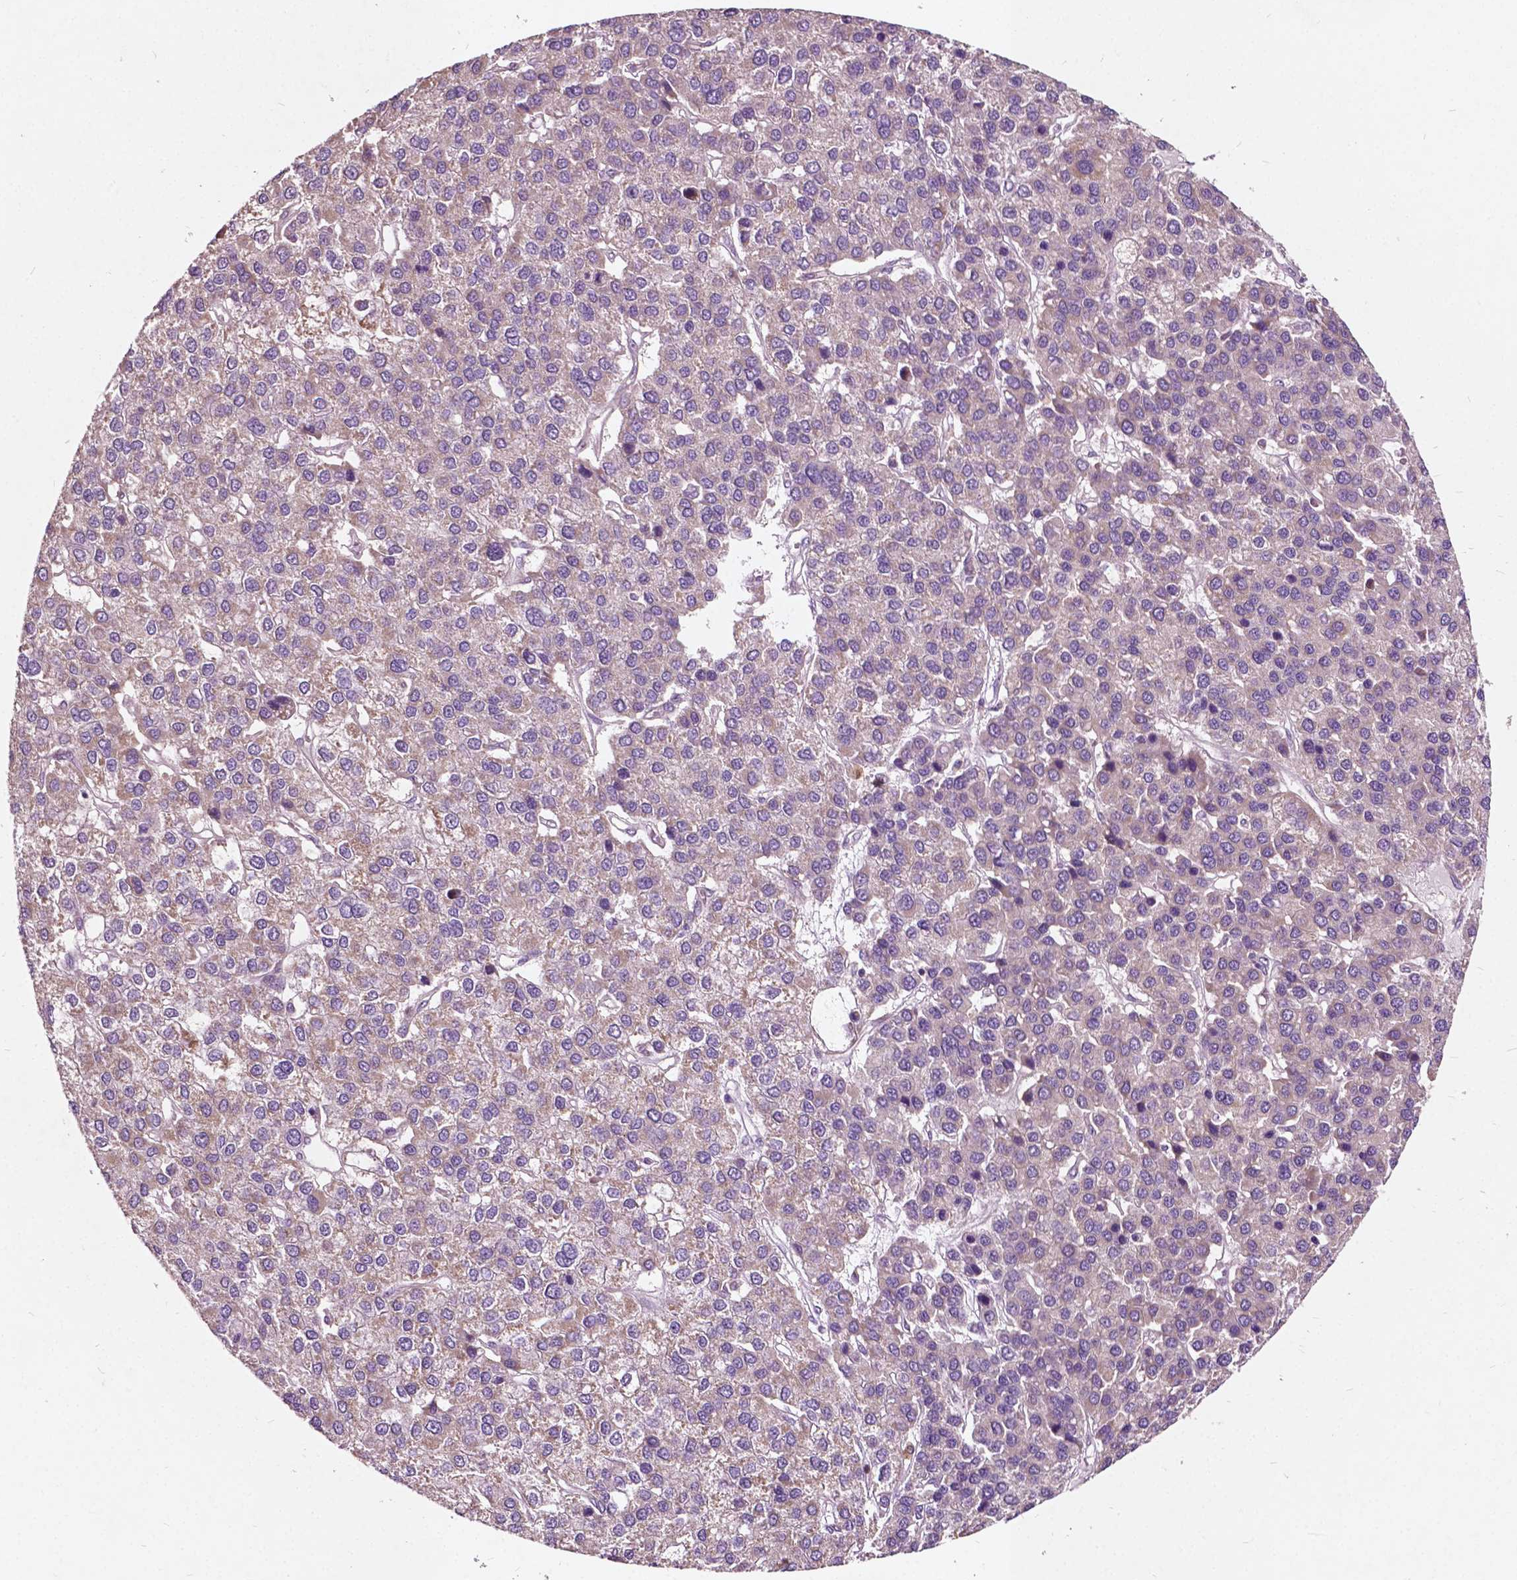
{"staining": {"intensity": "weak", "quantity": "25%-75%", "location": "cytoplasmic/membranous,nuclear"}, "tissue": "liver cancer", "cell_type": "Tumor cells", "image_type": "cancer", "snomed": [{"axis": "morphology", "description": "Carcinoma, Hepatocellular, NOS"}, {"axis": "topography", "description": "Liver"}], "caption": "Human liver hepatocellular carcinoma stained for a protein (brown) displays weak cytoplasmic/membranous and nuclear positive positivity in approximately 25%-75% of tumor cells.", "gene": "ODF3L2", "patient": {"sex": "female", "age": 41}}